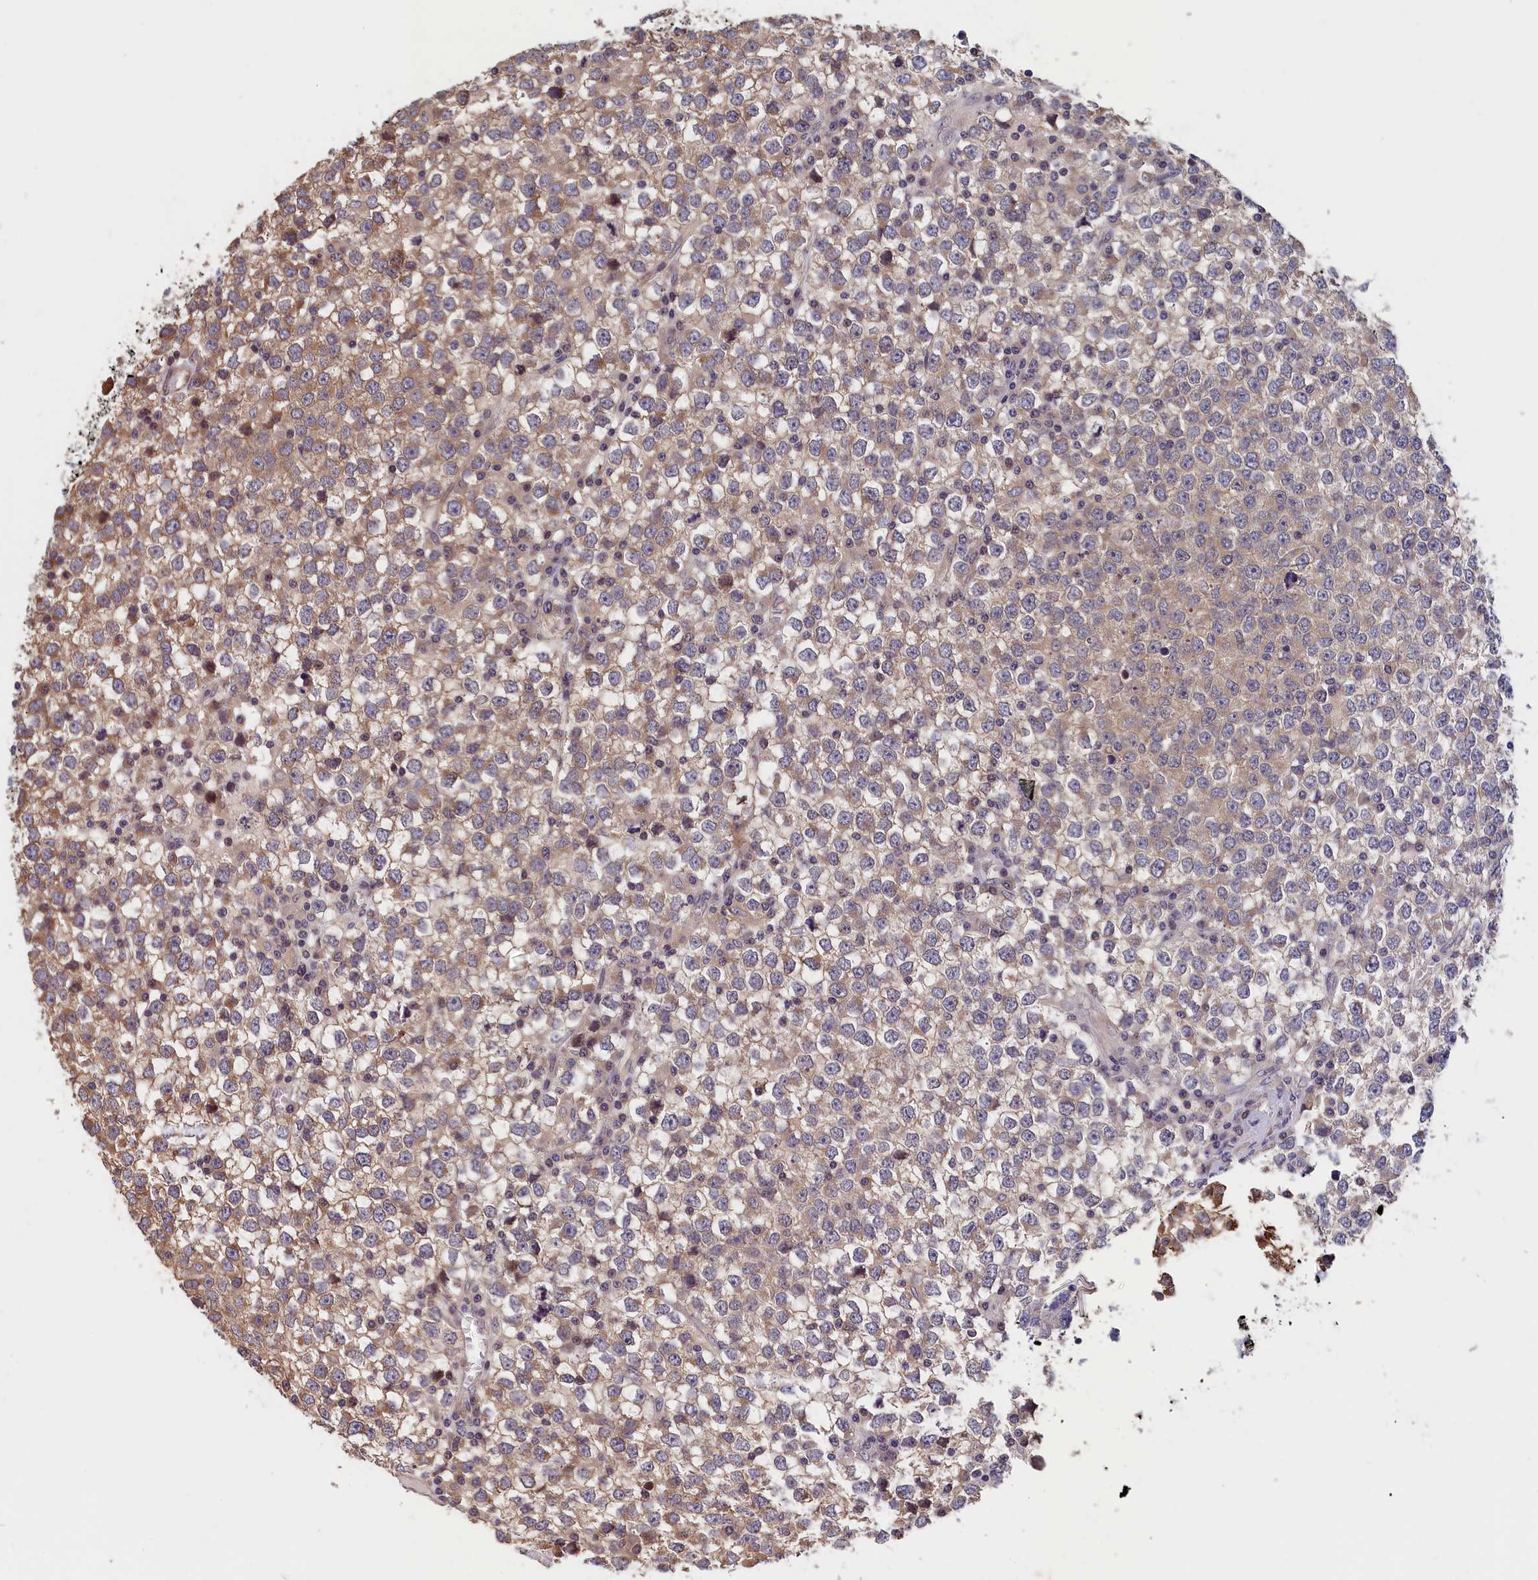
{"staining": {"intensity": "moderate", "quantity": "<25%", "location": "cytoplasmic/membranous"}, "tissue": "testis cancer", "cell_type": "Tumor cells", "image_type": "cancer", "snomed": [{"axis": "morphology", "description": "Seminoma, NOS"}, {"axis": "topography", "description": "Testis"}], "caption": "IHC histopathology image of human testis cancer stained for a protein (brown), which shows low levels of moderate cytoplasmic/membranous staining in about <25% of tumor cells.", "gene": "TMEM116", "patient": {"sex": "male", "age": 65}}